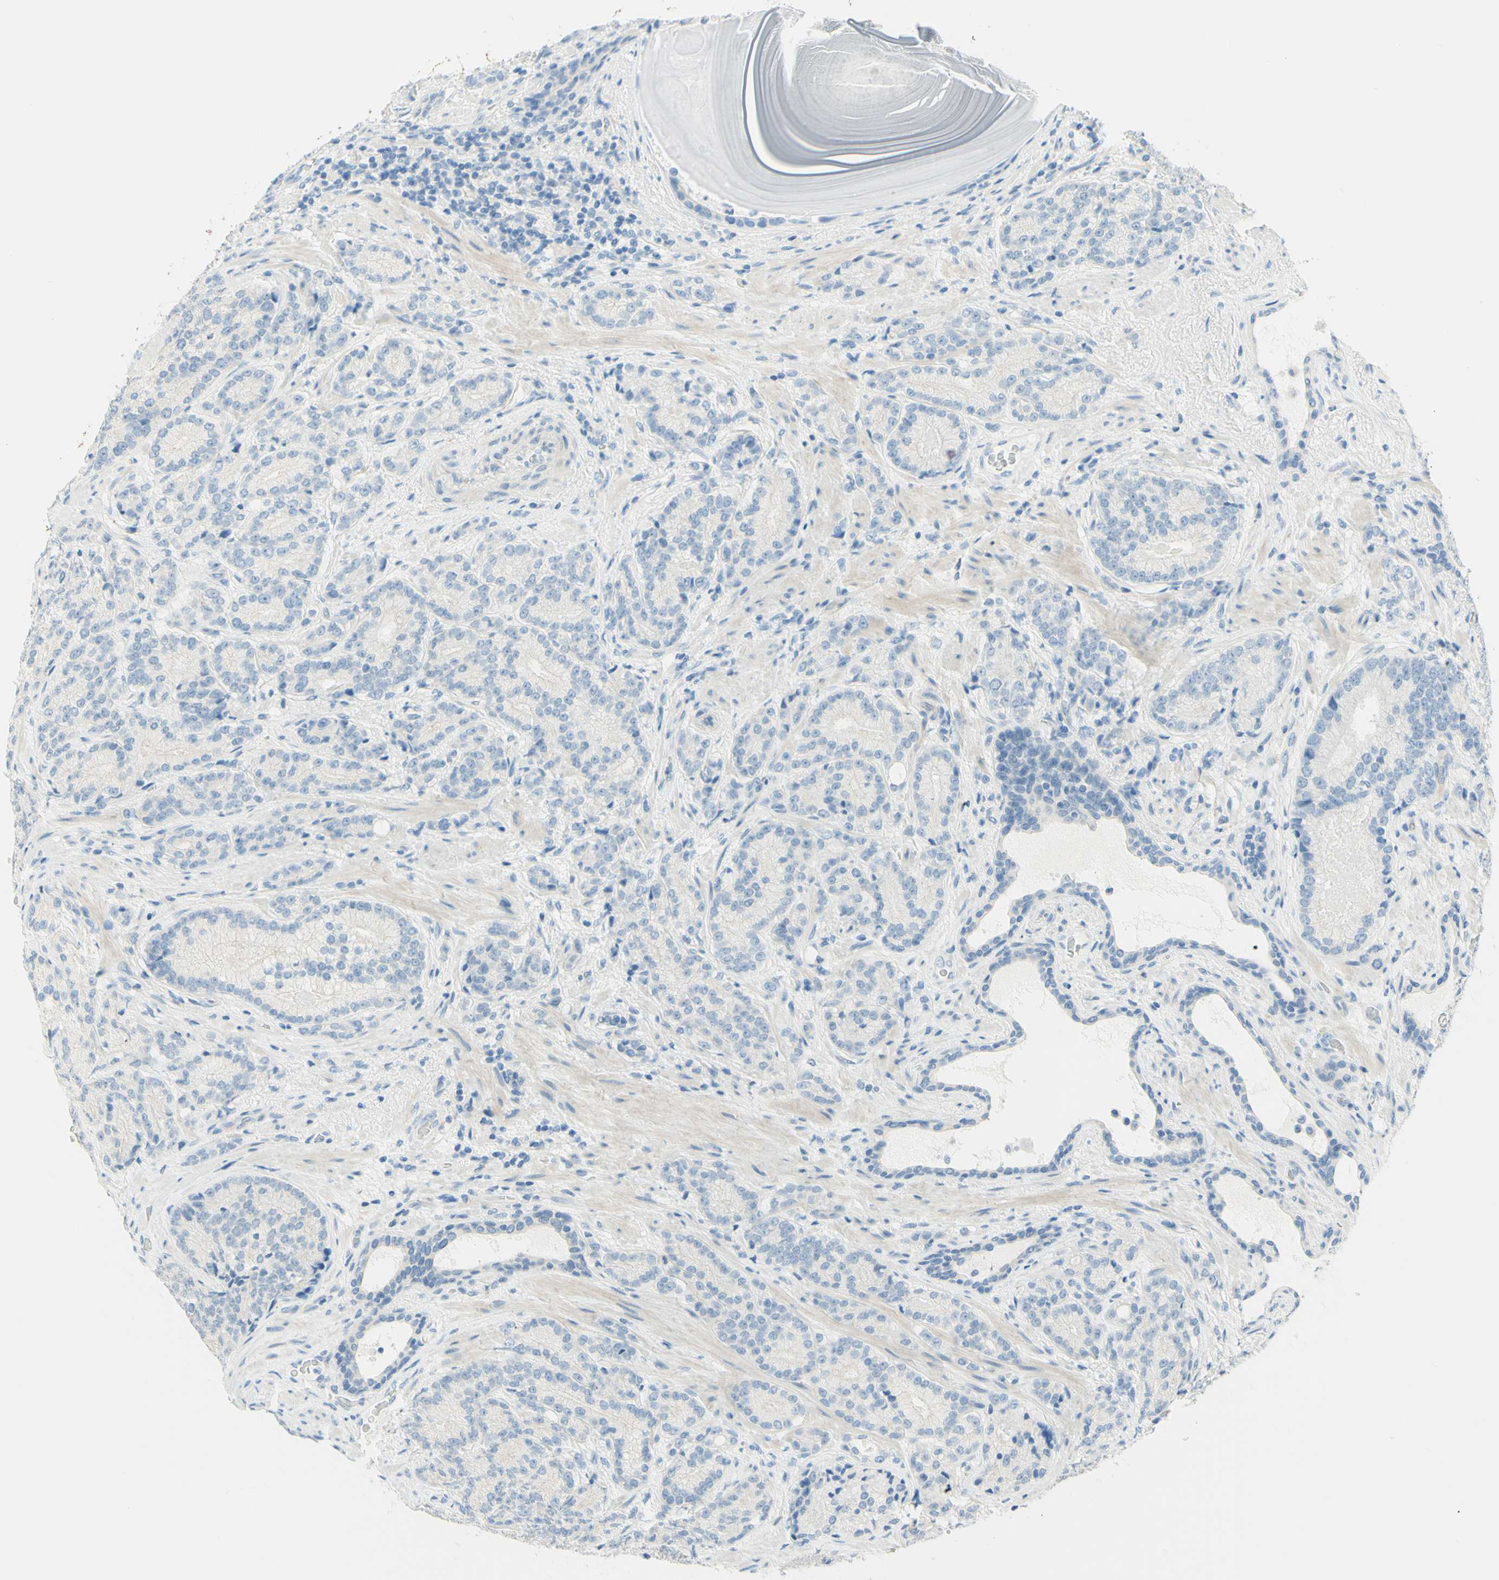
{"staining": {"intensity": "negative", "quantity": "none", "location": "none"}, "tissue": "prostate cancer", "cell_type": "Tumor cells", "image_type": "cancer", "snomed": [{"axis": "morphology", "description": "Adenocarcinoma, High grade"}, {"axis": "topography", "description": "Prostate"}], "caption": "Immunohistochemistry (IHC) of human high-grade adenocarcinoma (prostate) demonstrates no staining in tumor cells. The staining is performed using DAB (3,3'-diaminobenzidine) brown chromogen with nuclei counter-stained in using hematoxylin.", "gene": "TMEM132D", "patient": {"sex": "male", "age": 61}}